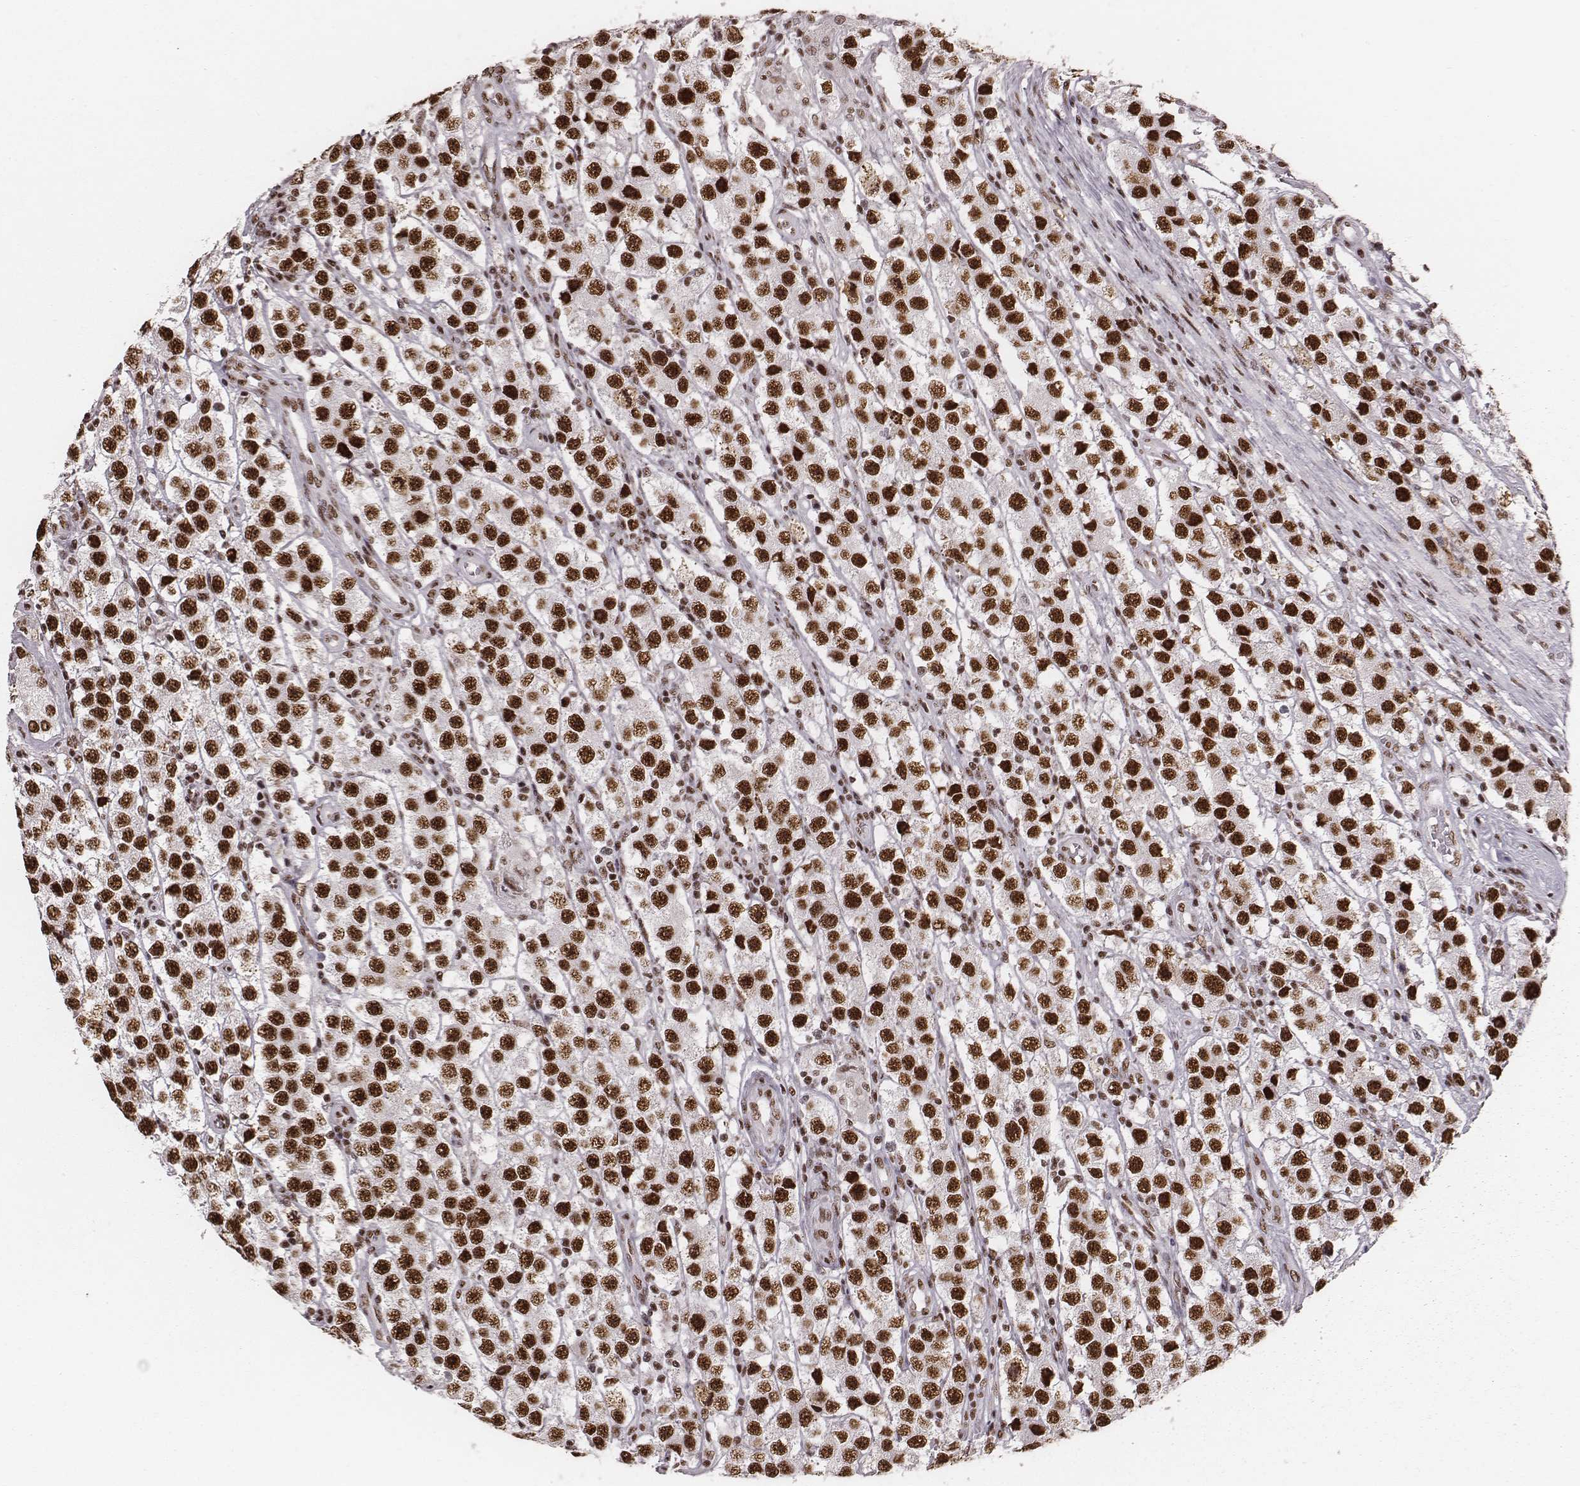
{"staining": {"intensity": "strong", "quantity": ">75%", "location": "nuclear"}, "tissue": "testis cancer", "cell_type": "Tumor cells", "image_type": "cancer", "snomed": [{"axis": "morphology", "description": "Seminoma, NOS"}, {"axis": "topography", "description": "Testis"}], "caption": "A histopathology image of human testis cancer stained for a protein displays strong nuclear brown staining in tumor cells. Nuclei are stained in blue.", "gene": "LUC7L", "patient": {"sex": "male", "age": 45}}